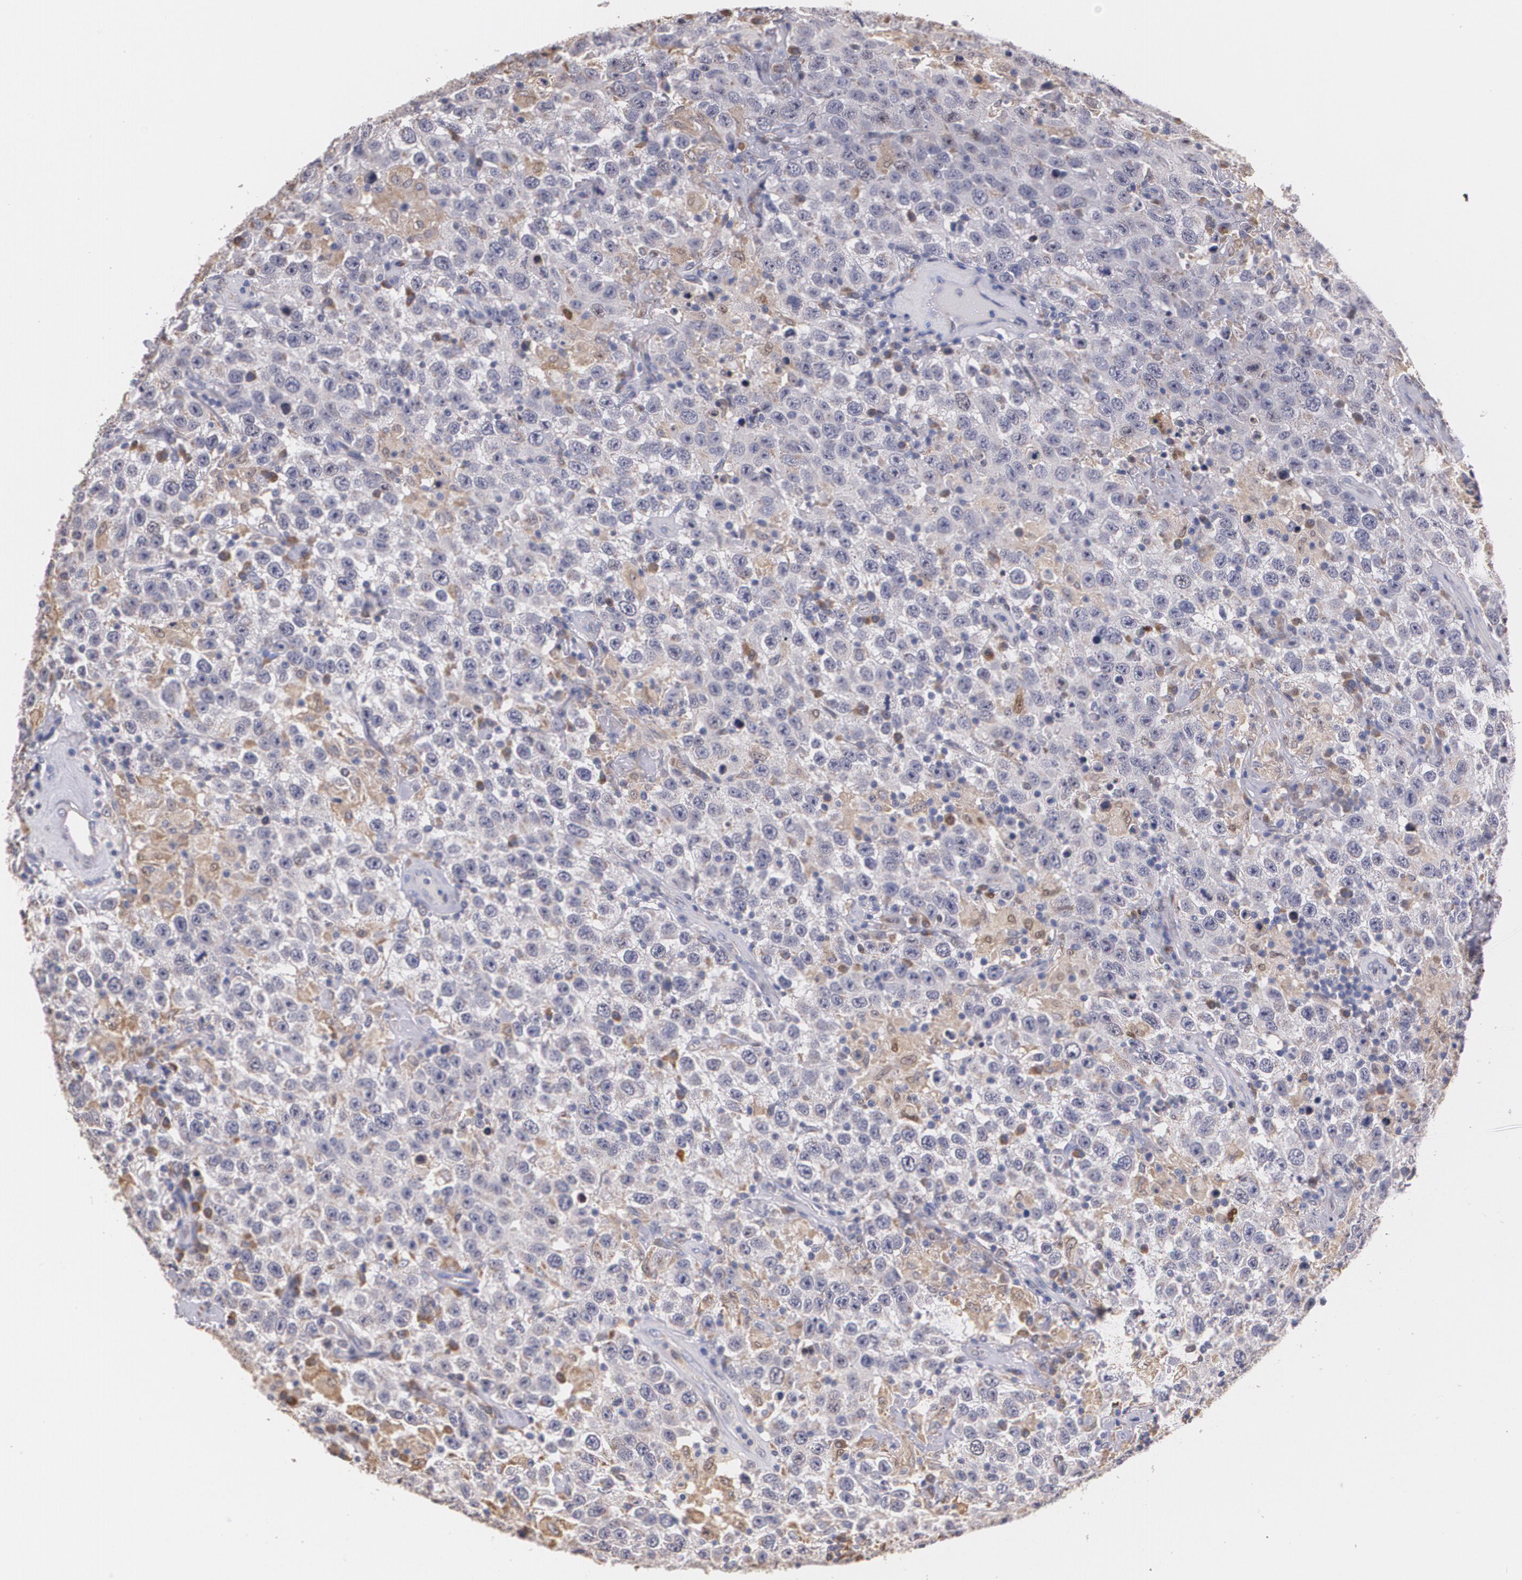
{"staining": {"intensity": "weak", "quantity": "25%-75%", "location": "cytoplasmic/membranous"}, "tissue": "testis cancer", "cell_type": "Tumor cells", "image_type": "cancer", "snomed": [{"axis": "morphology", "description": "Seminoma, NOS"}, {"axis": "topography", "description": "Testis"}], "caption": "Protein analysis of testis cancer (seminoma) tissue reveals weak cytoplasmic/membranous positivity in approximately 25%-75% of tumor cells.", "gene": "ATF3", "patient": {"sex": "male", "age": 41}}